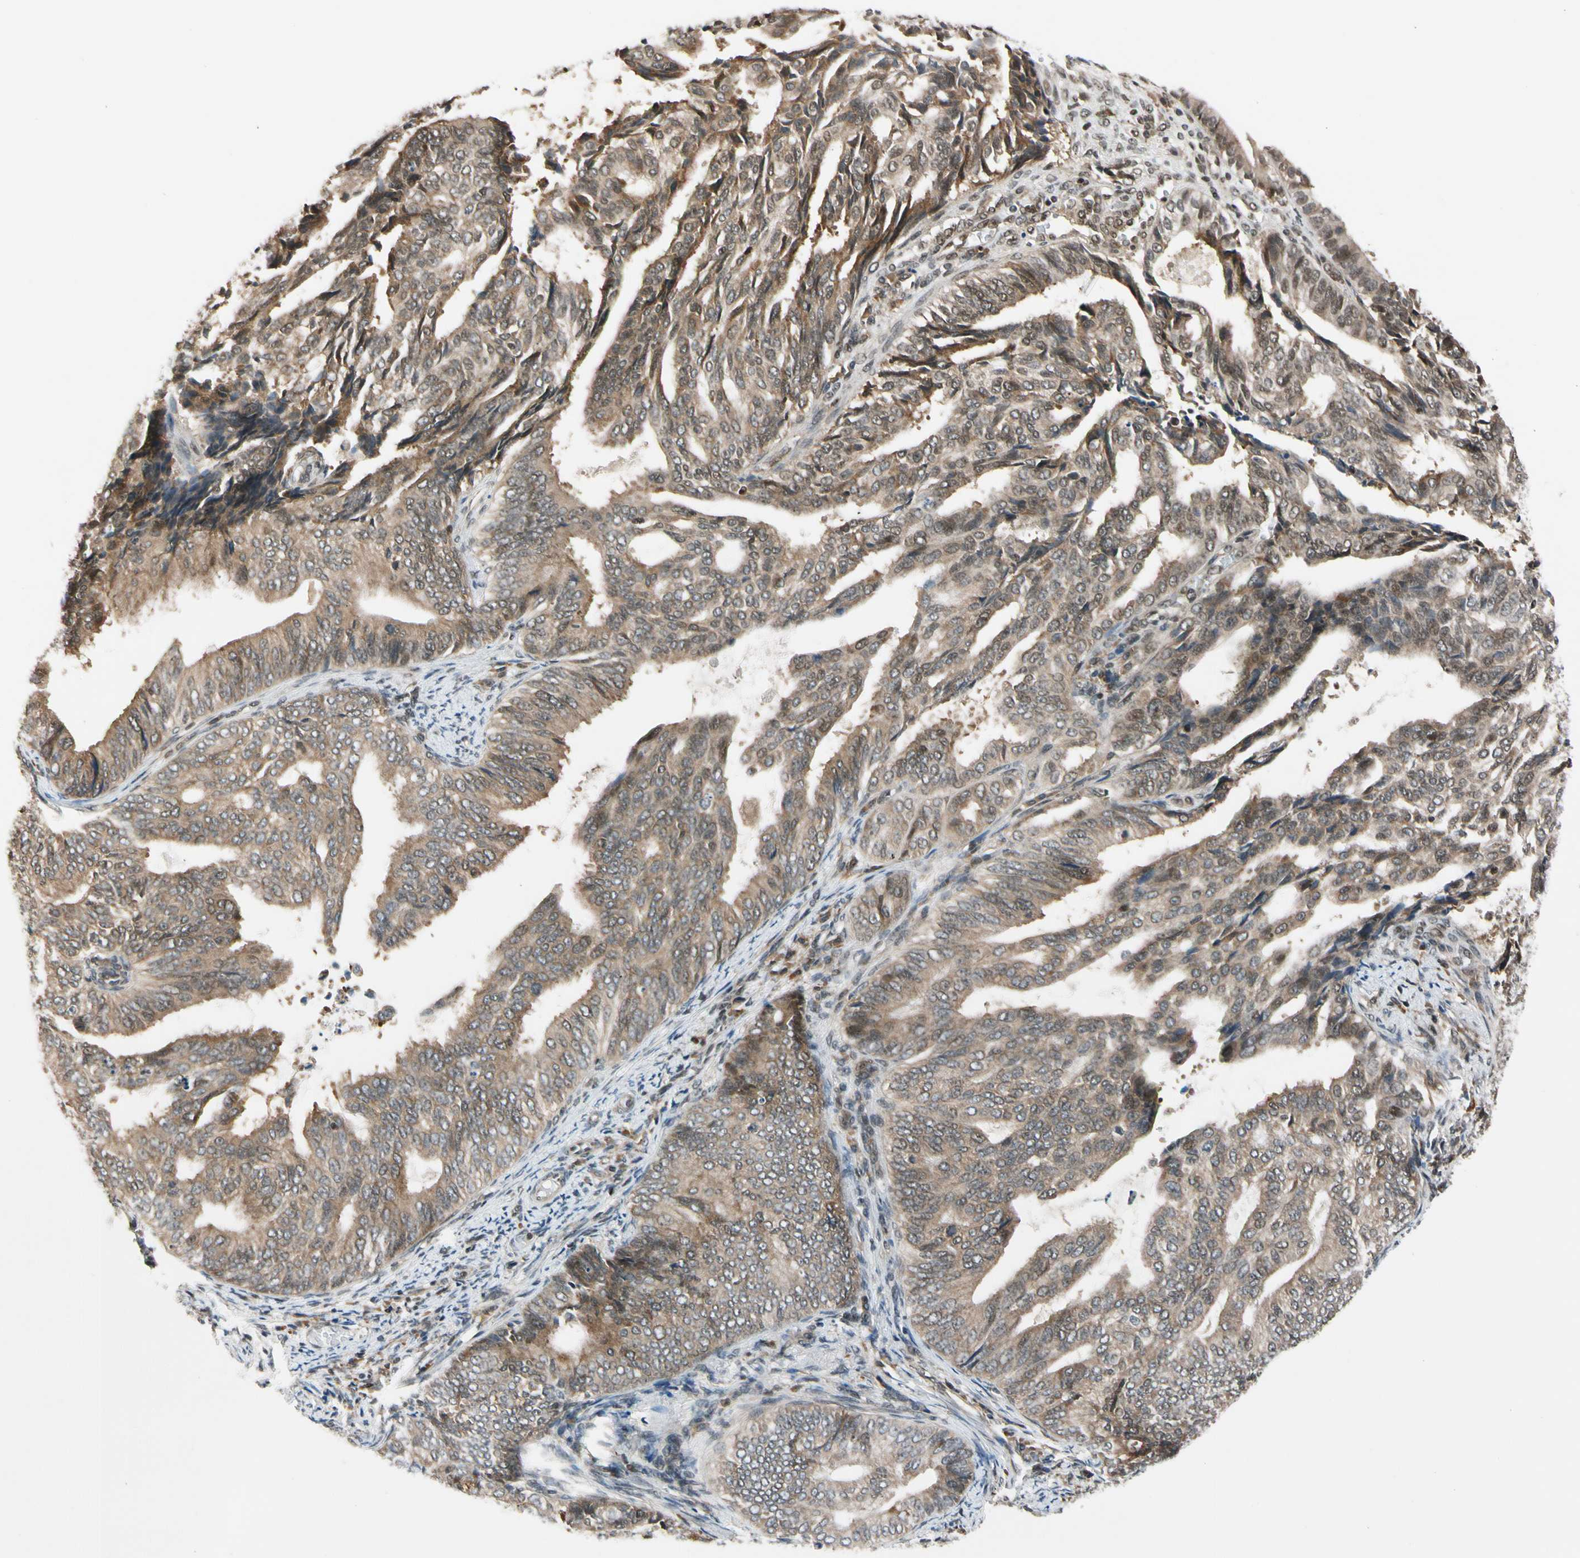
{"staining": {"intensity": "moderate", "quantity": ">75%", "location": "cytoplasmic/membranous"}, "tissue": "endometrial cancer", "cell_type": "Tumor cells", "image_type": "cancer", "snomed": [{"axis": "morphology", "description": "Adenocarcinoma, NOS"}, {"axis": "topography", "description": "Endometrium"}], "caption": "The photomicrograph displays a brown stain indicating the presence of a protein in the cytoplasmic/membranous of tumor cells in endometrial cancer. (Brightfield microscopy of DAB IHC at high magnification).", "gene": "DAXX", "patient": {"sex": "female", "age": 58}}